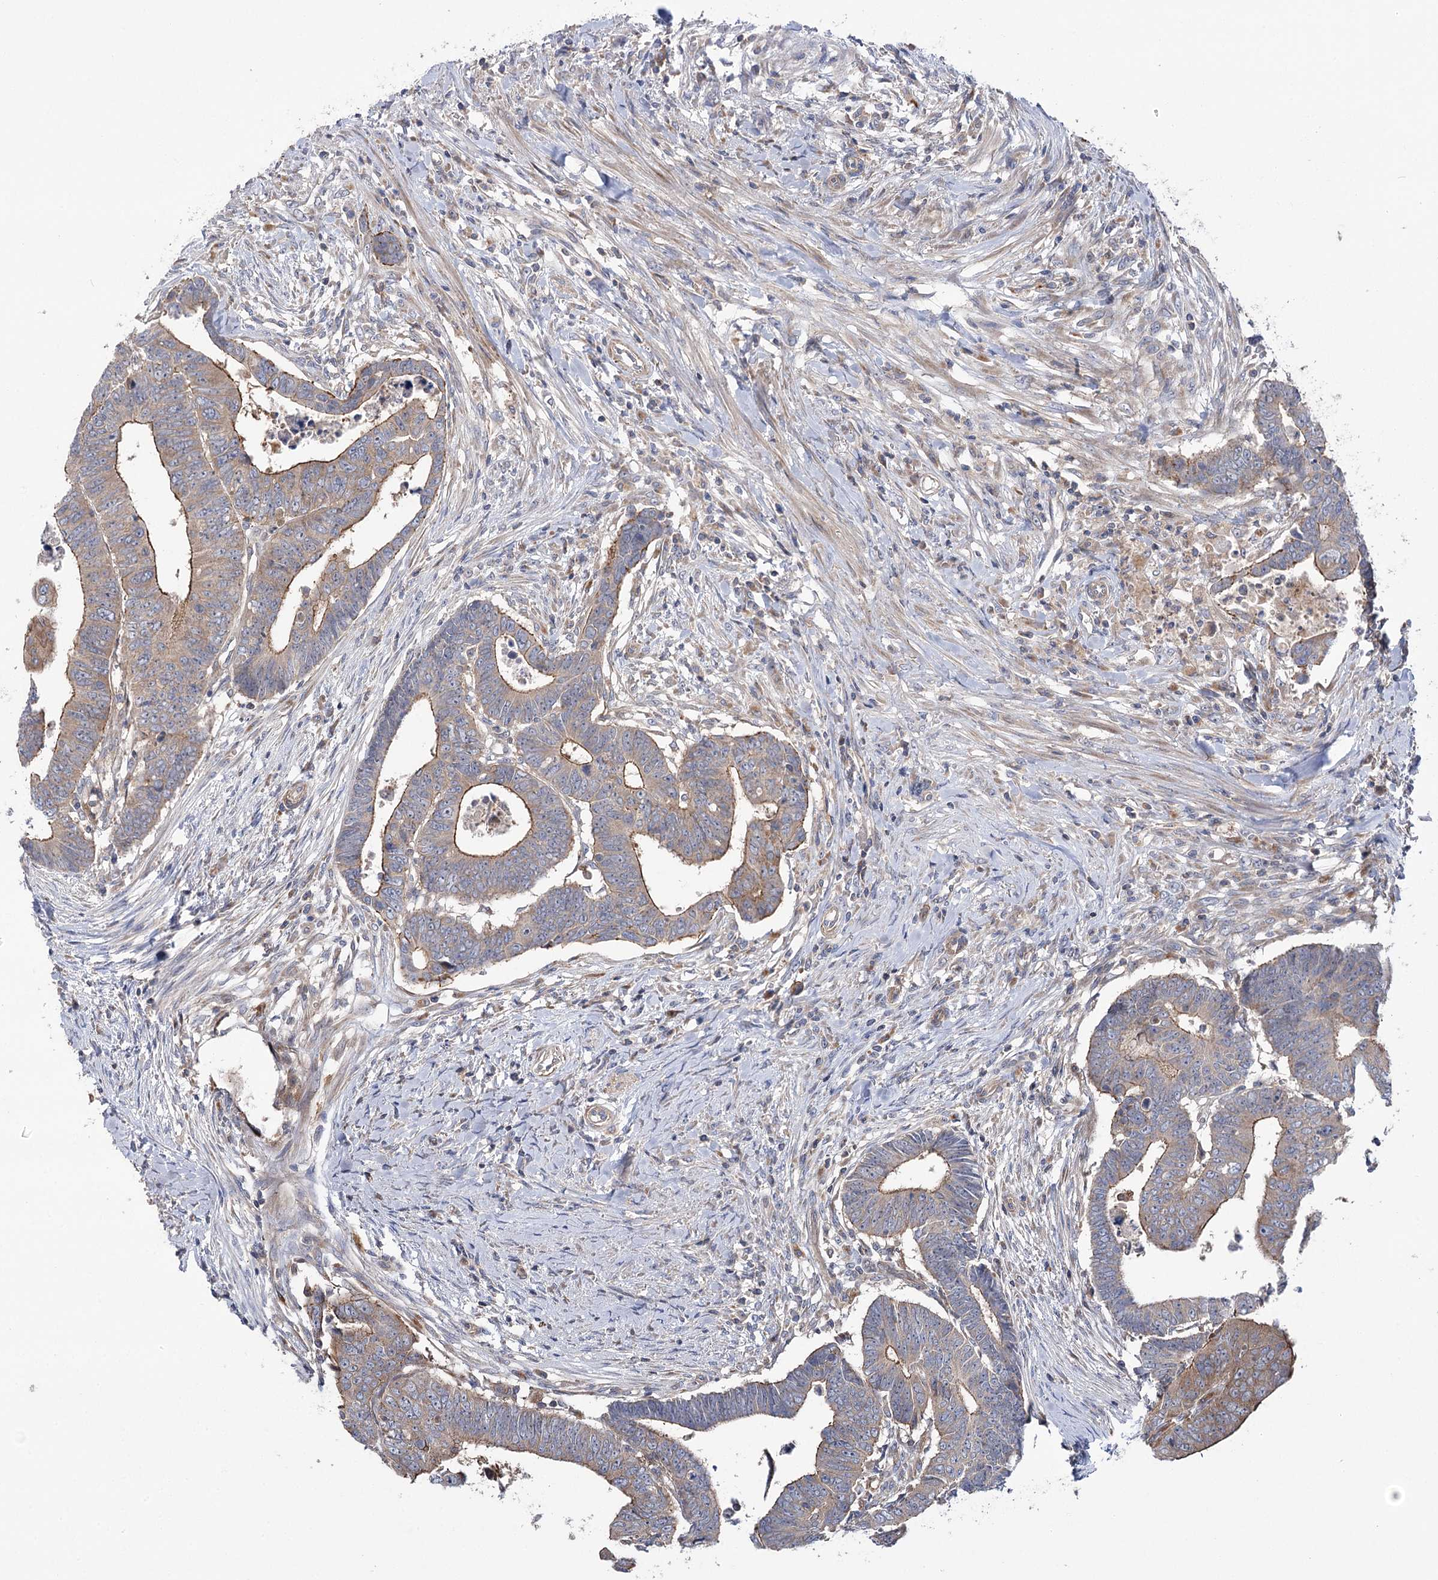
{"staining": {"intensity": "moderate", "quantity": "25%-75%", "location": "cytoplasmic/membranous"}, "tissue": "colorectal cancer", "cell_type": "Tumor cells", "image_type": "cancer", "snomed": [{"axis": "morphology", "description": "Normal tissue, NOS"}, {"axis": "morphology", "description": "Adenocarcinoma, NOS"}, {"axis": "topography", "description": "Rectum"}], "caption": "The immunohistochemical stain labels moderate cytoplasmic/membranous staining in tumor cells of adenocarcinoma (colorectal) tissue.", "gene": "VPS37B", "patient": {"sex": "female", "age": 65}}